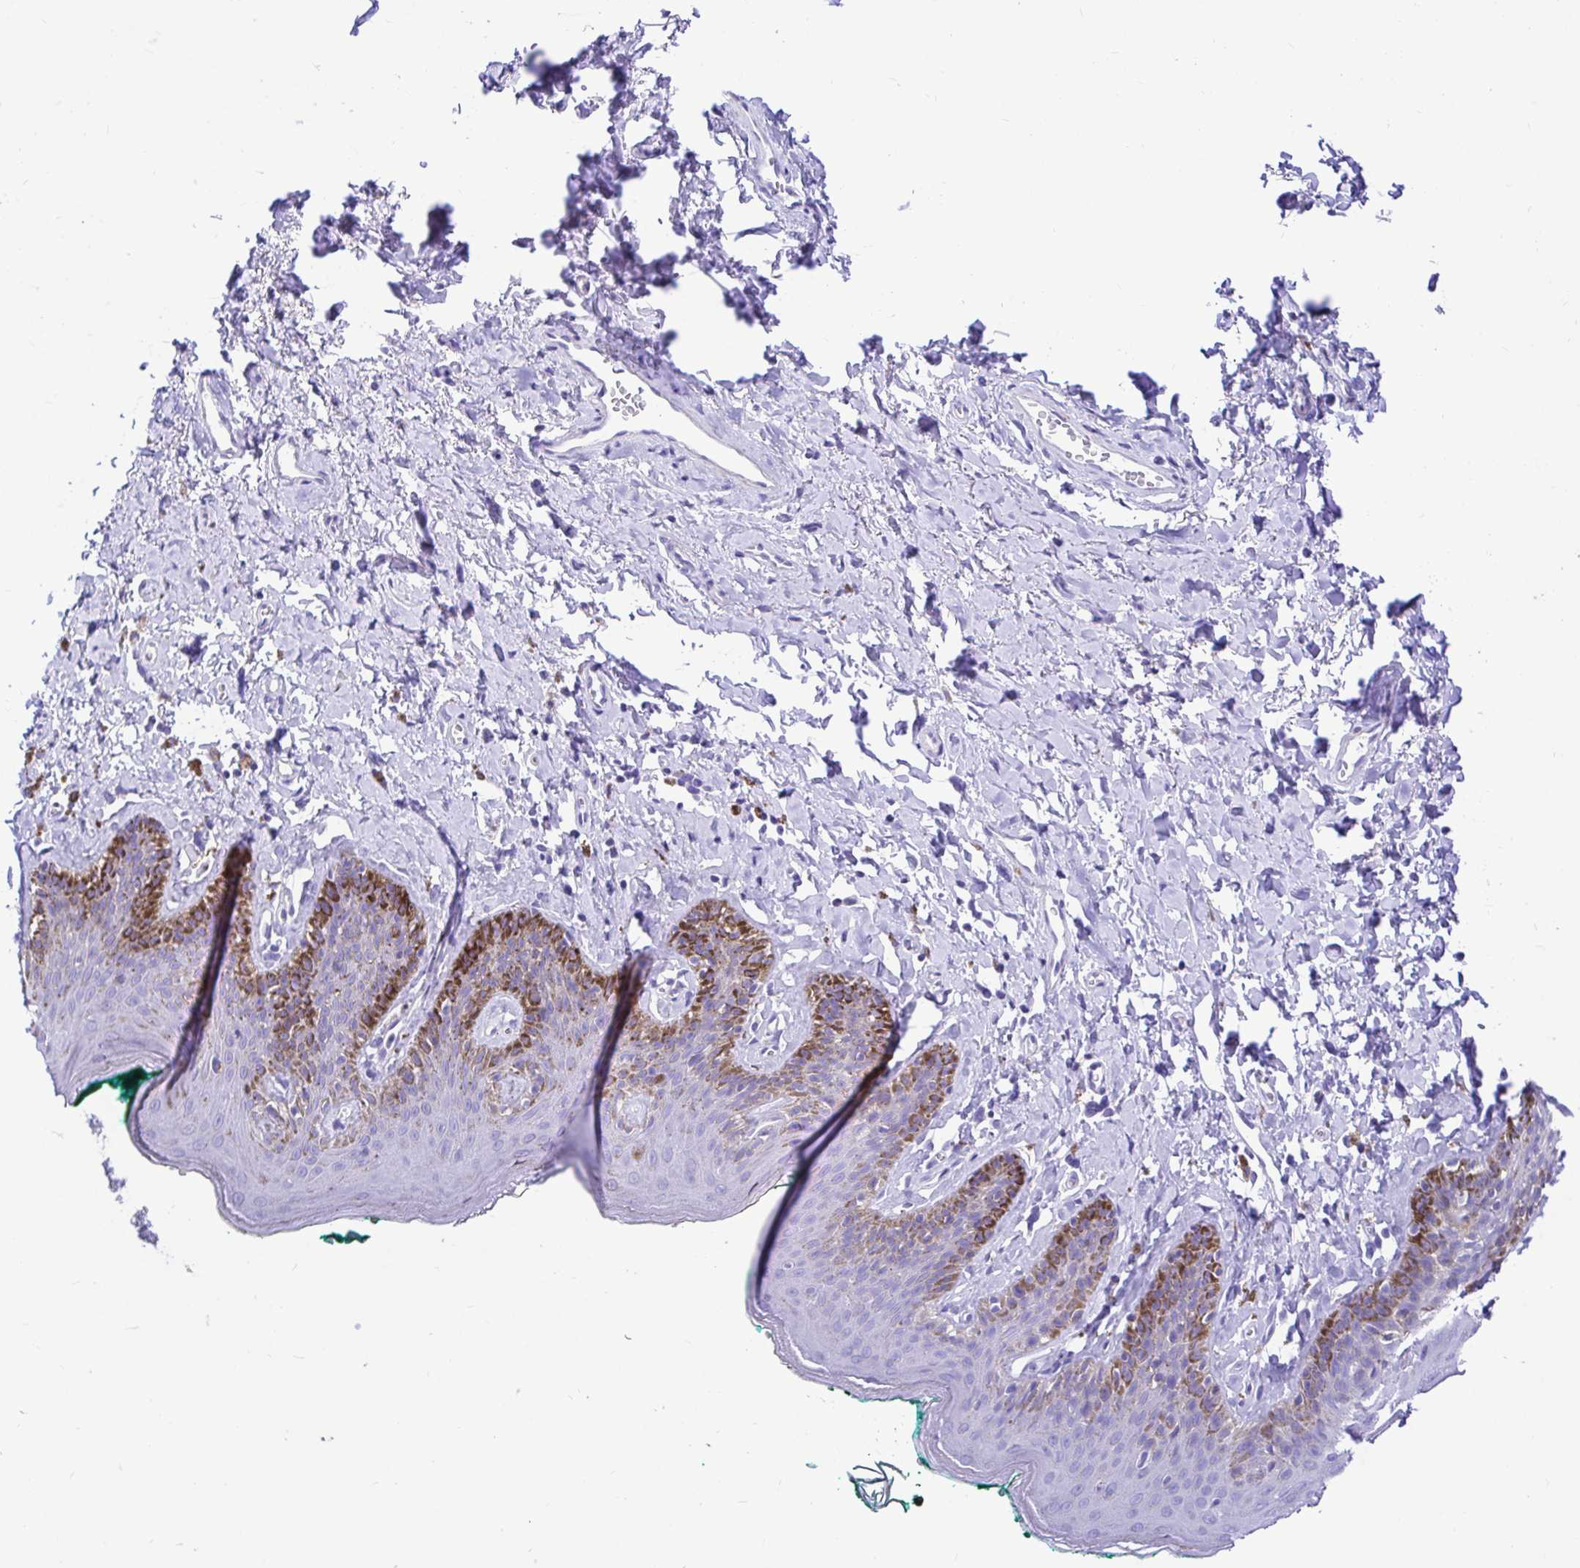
{"staining": {"intensity": "negative", "quantity": "none", "location": "none"}, "tissue": "skin", "cell_type": "Epidermal cells", "image_type": "normal", "snomed": [{"axis": "morphology", "description": "Normal tissue, NOS"}, {"axis": "topography", "description": "Vulva"}, {"axis": "topography", "description": "Peripheral nerve tissue"}], "caption": "The histopathology image exhibits no significant staining in epidermal cells of skin. The staining is performed using DAB (3,3'-diaminobenzidine) brown chromogen with nuclei counter-stained in using hematoxylin.", "gene": "BACE2", "patient": {"sex": "female", "age": 66}}